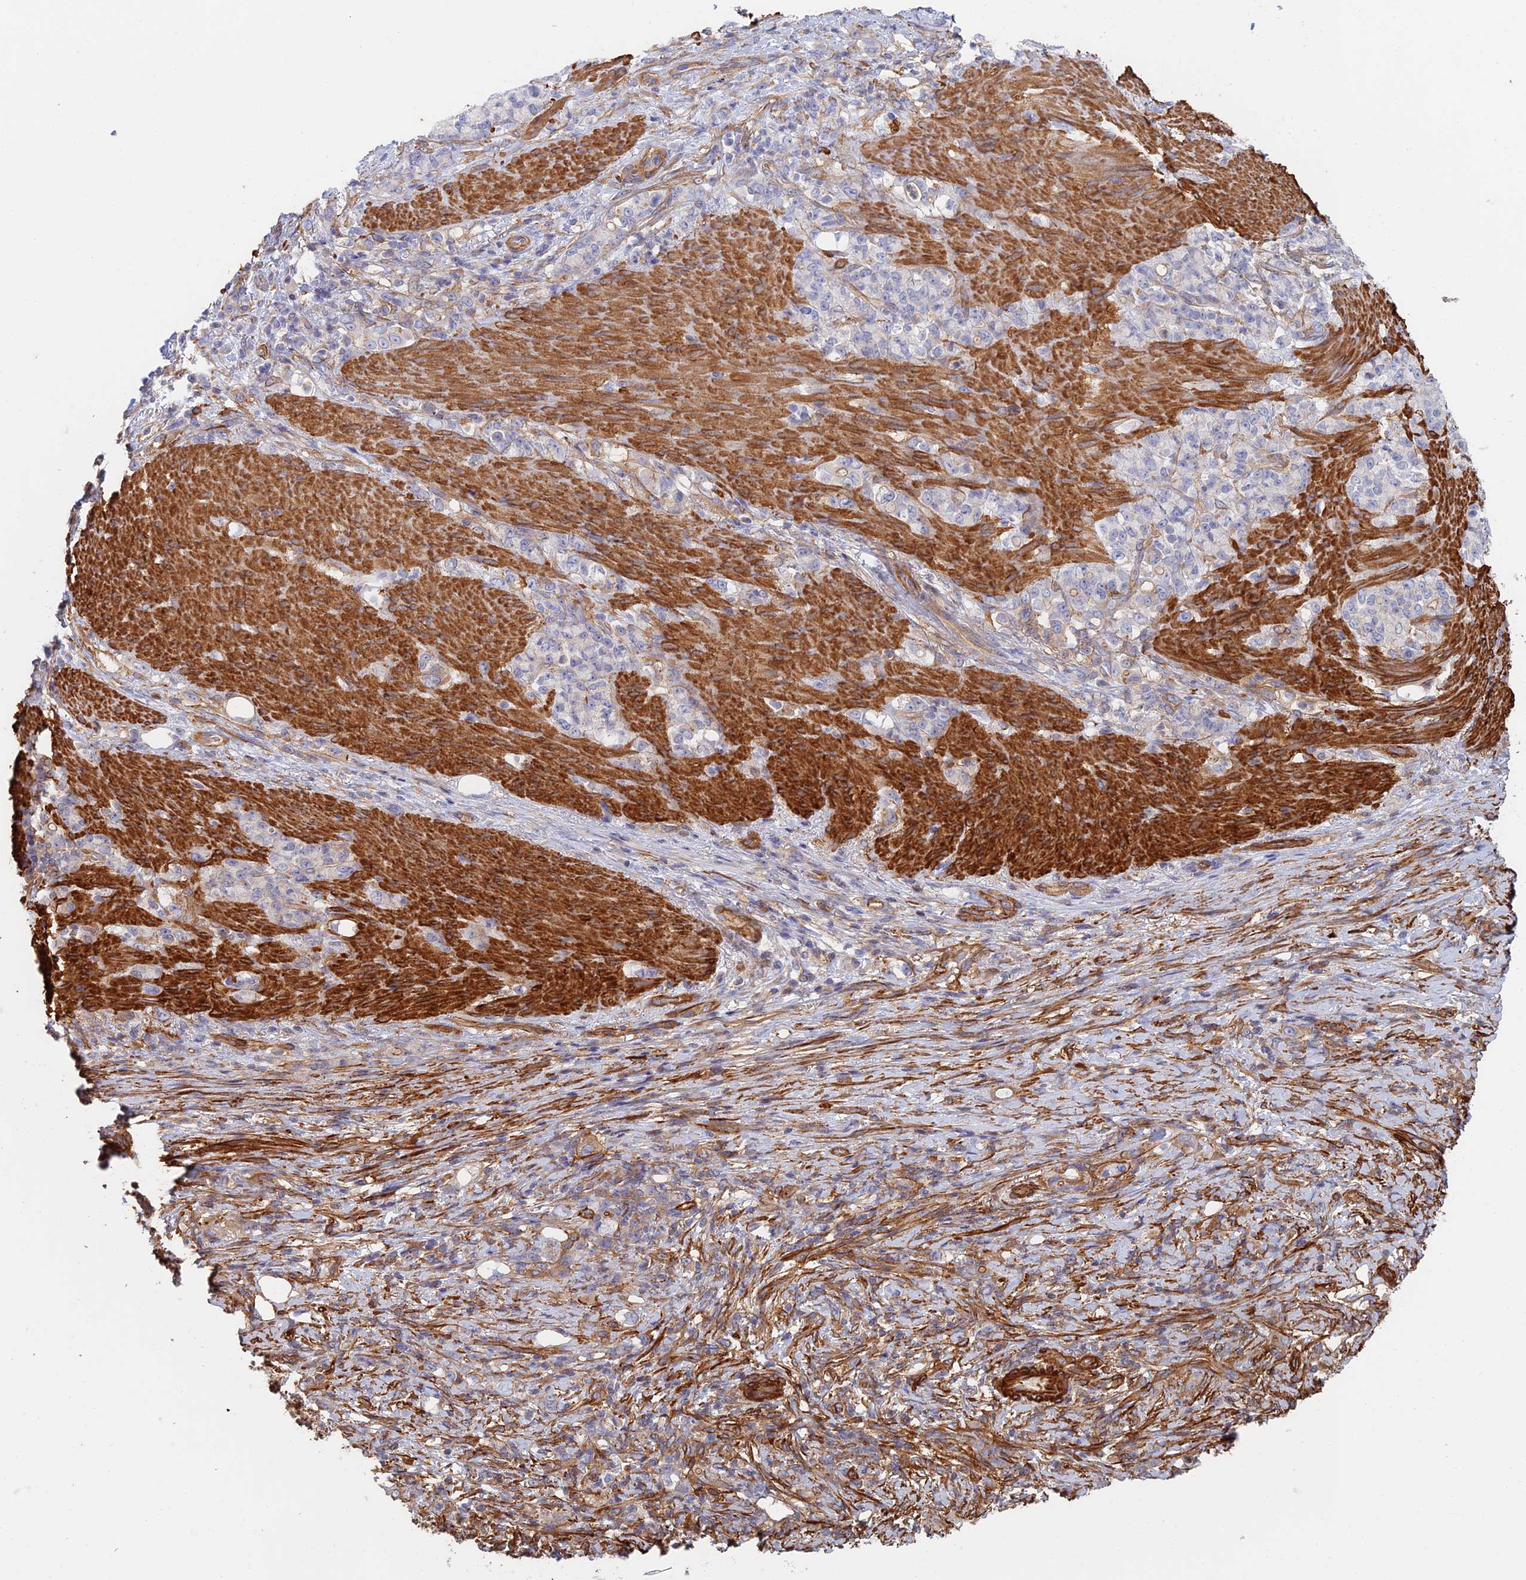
{"staining": {"intensity": "moderate", "quantity": "<25%", "location": "cytoplasmic/membranous"}, "tissue": "stomach cancer", "cell_type": "Tumor cells", "image_type": "cancer", "snomed": [{"axis": "morphology", "description": "Adenocarcinoma, NOS"}, {"axis": "topography", "description": "Stomach"}], "caption": "An immunohistochemistry (IHC) micrograph of tumor tissue is shown. Protein staining in brown labels moderate cytoplasmic/membranous positivity in stomach cancer within tumor cells.", "gene": "PAK4", "patient": {"sex": "female", "age": 79}}